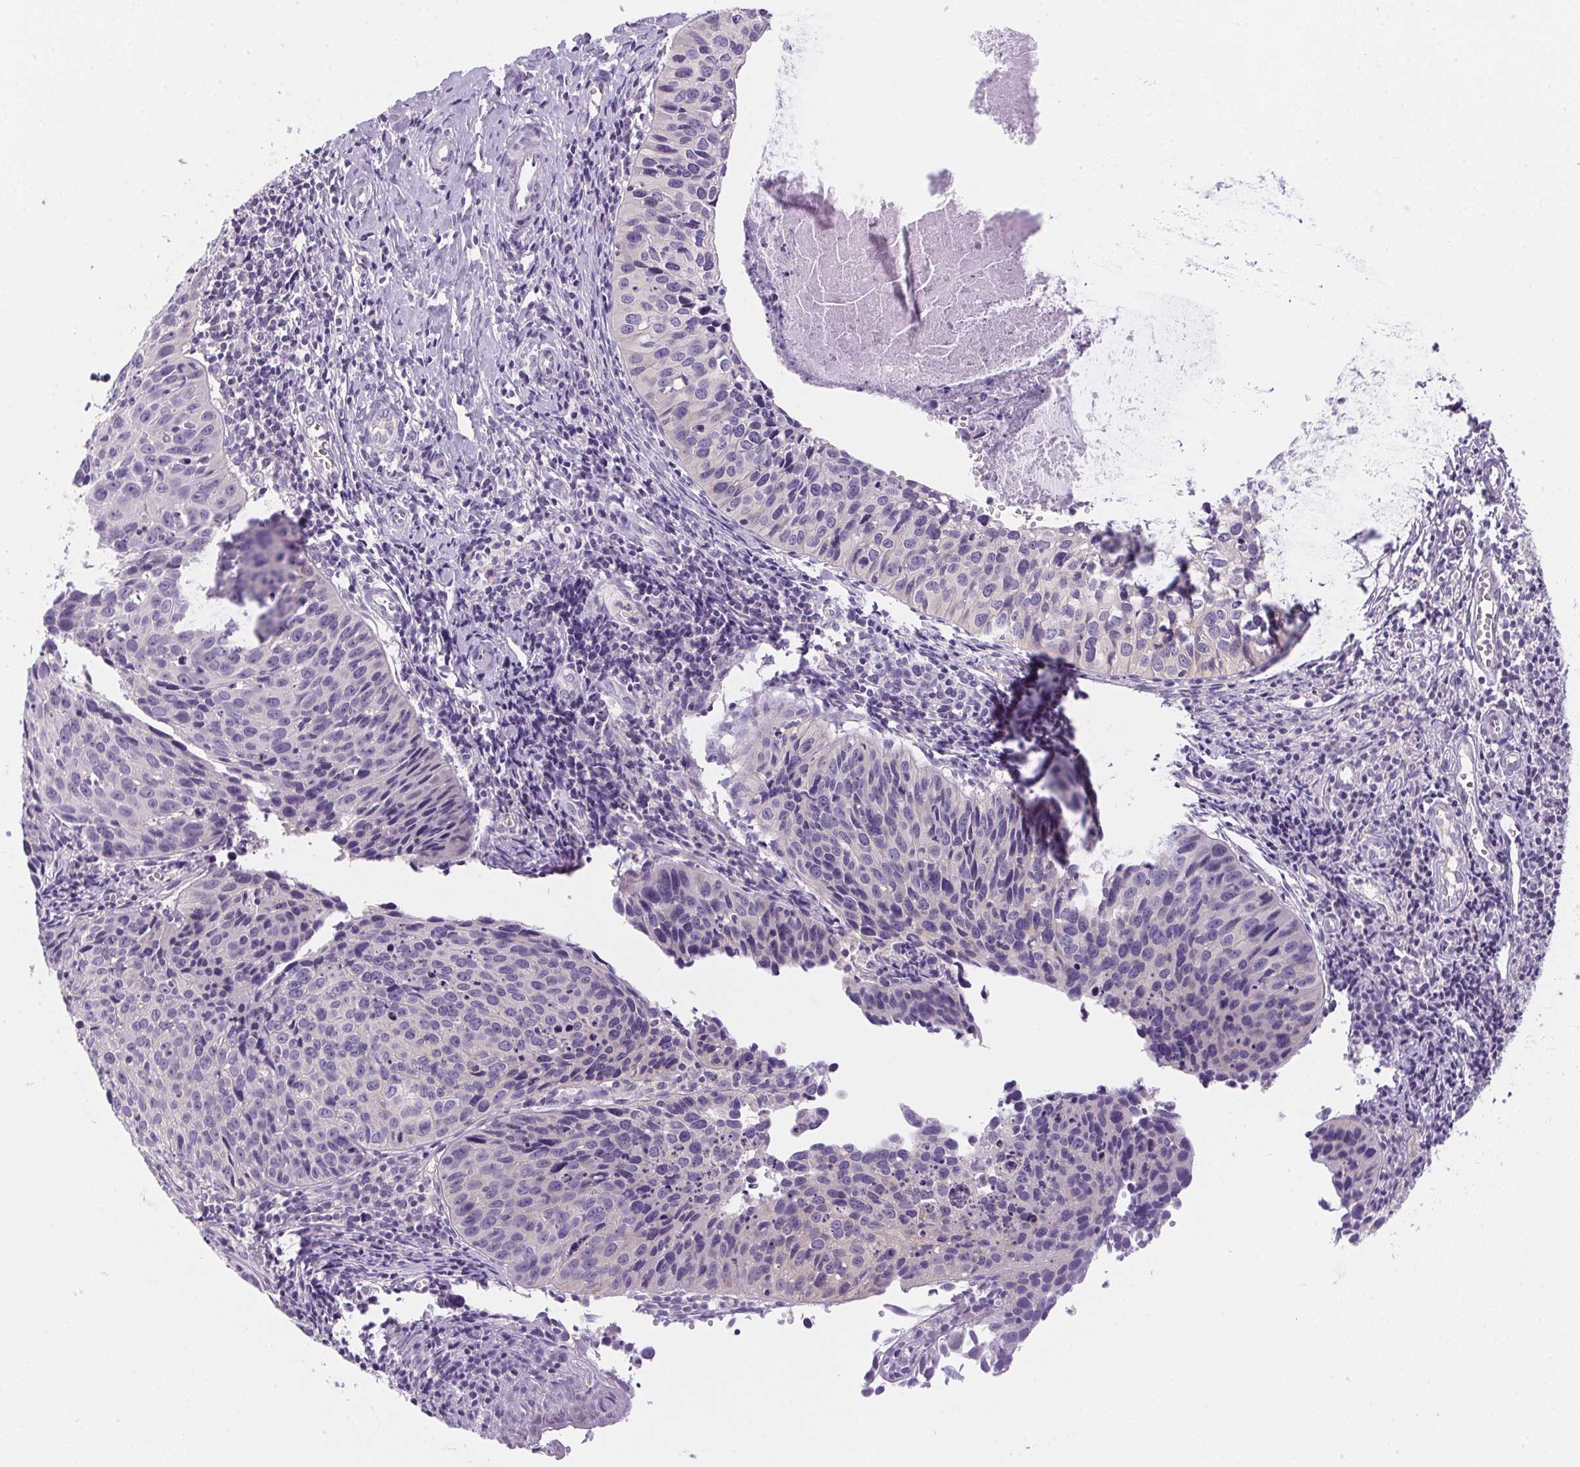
{"staining": {"intensity": "negative", "quantity": "none", "location": "none"}, "tissue": "cervical cancer", "cell_type": "Tumor cells", "image_type": "cancer", "snomed": [{"axis": "morphology", "description": "Squamous cell carcinoma, NOS"}, {"axis": "topography", "description": "Cervix"}], "caption": "Cervical cancer was stained to show a protein in brown. There is no significant staining in tumor cells.", "gene": "PRKAA1", "patient": {"sex": "female", "age": 31}}